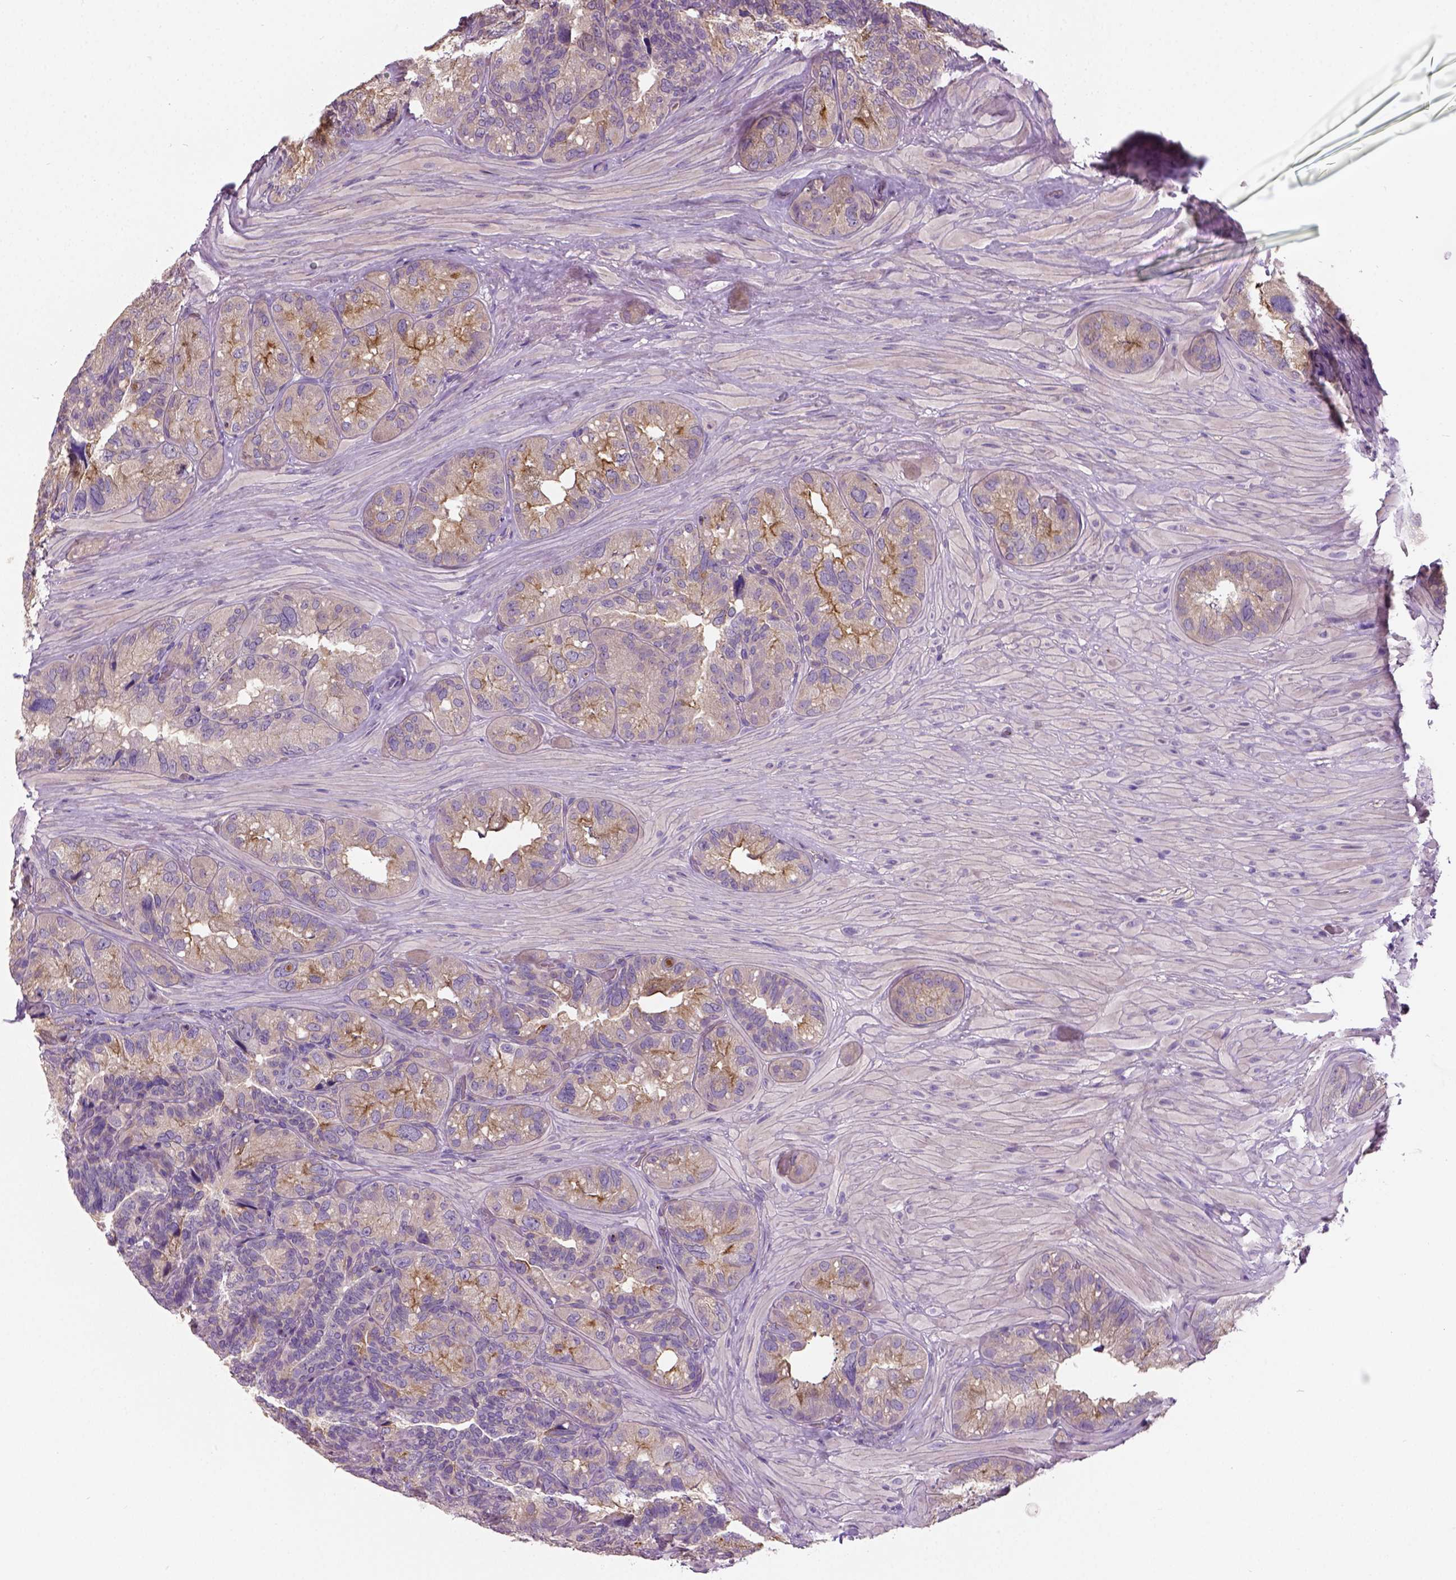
{"staining": {"intensity": "weak", "quantity": ">75%", "location": "cytoplasmic/membranous"}, "tissue": "seminal vesicle", "cell_type": "Glandular cells", "image_type": "normal", "snomed": [{"axis": "morphology", "description": "Normal tissue, NOS"}, {"axis": "topography", "description": "Seminal veicle"}], "caption": "A brown stain labels weak cytoplasmic/membranous staining of a protein in glandular cells of normal human seminal vesicle.", "gene": "CRACR2A", "patient": {"sex": "male", "age": 60}}